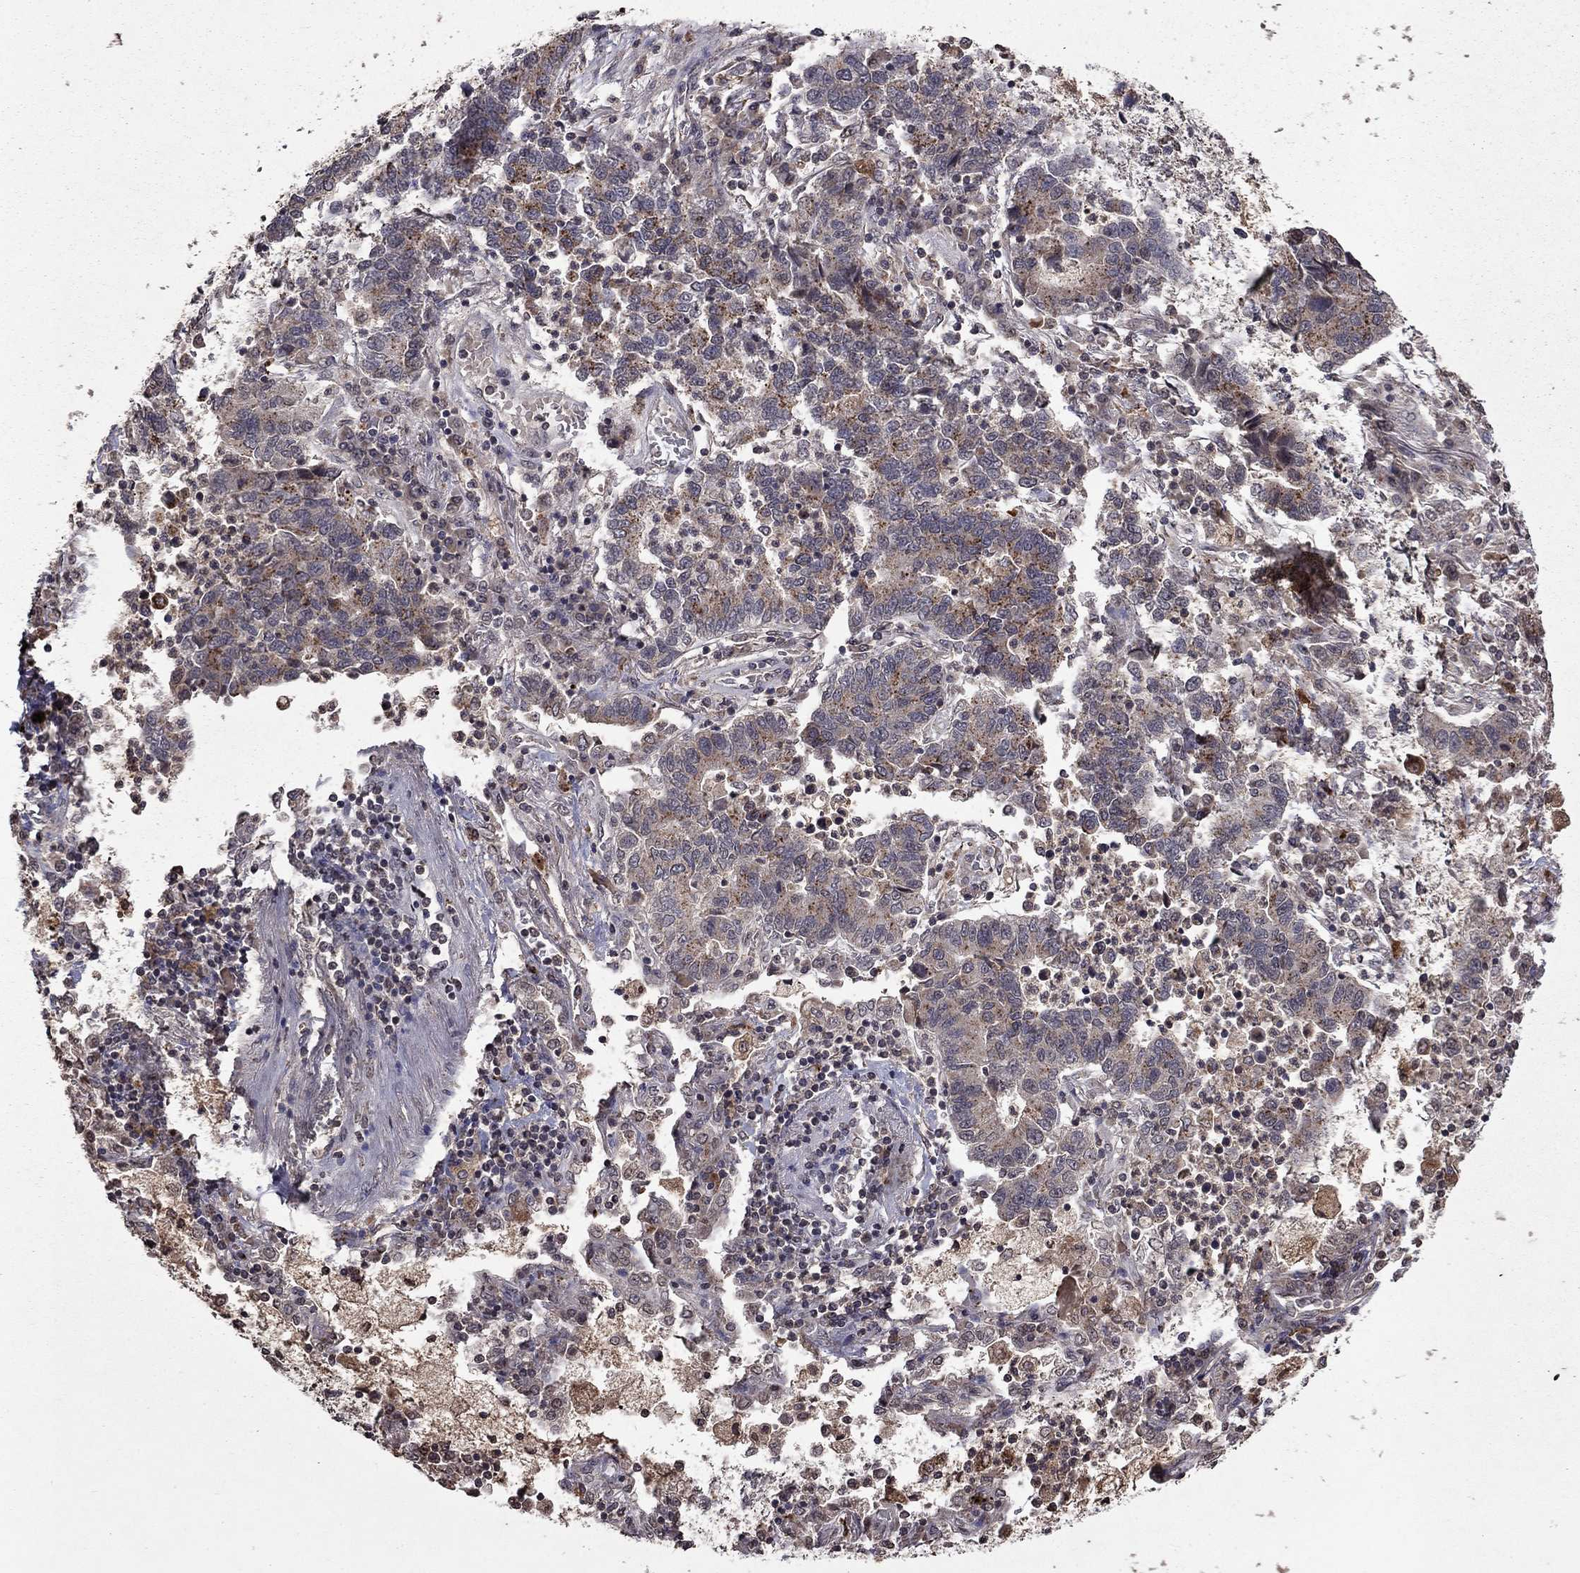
{"staining": {"intensity": "weak", "quantity": "<25%", "location": "cytoplasmic/membranous"}, "tissue": "lung cancer", "cell_type": "Tumor cells", "image_type": "cancer", "snomed": [{"axis": "morphology", "description": "Adenocarcinoma, NOS"}, {"axis": "topography", "description": "Lung"}], "caption": "Lung adenocarcinoma was stained to show a protein in brown. There is no significant expression in tumor cells. (Stains: DAB immunohistochemistry (IHC) with hematoxylin counter stain, Microscopy: brightfield microscopy at high magnification).", "gene": "NLGN1", "patient": {"sex": "female", "age": 57}}